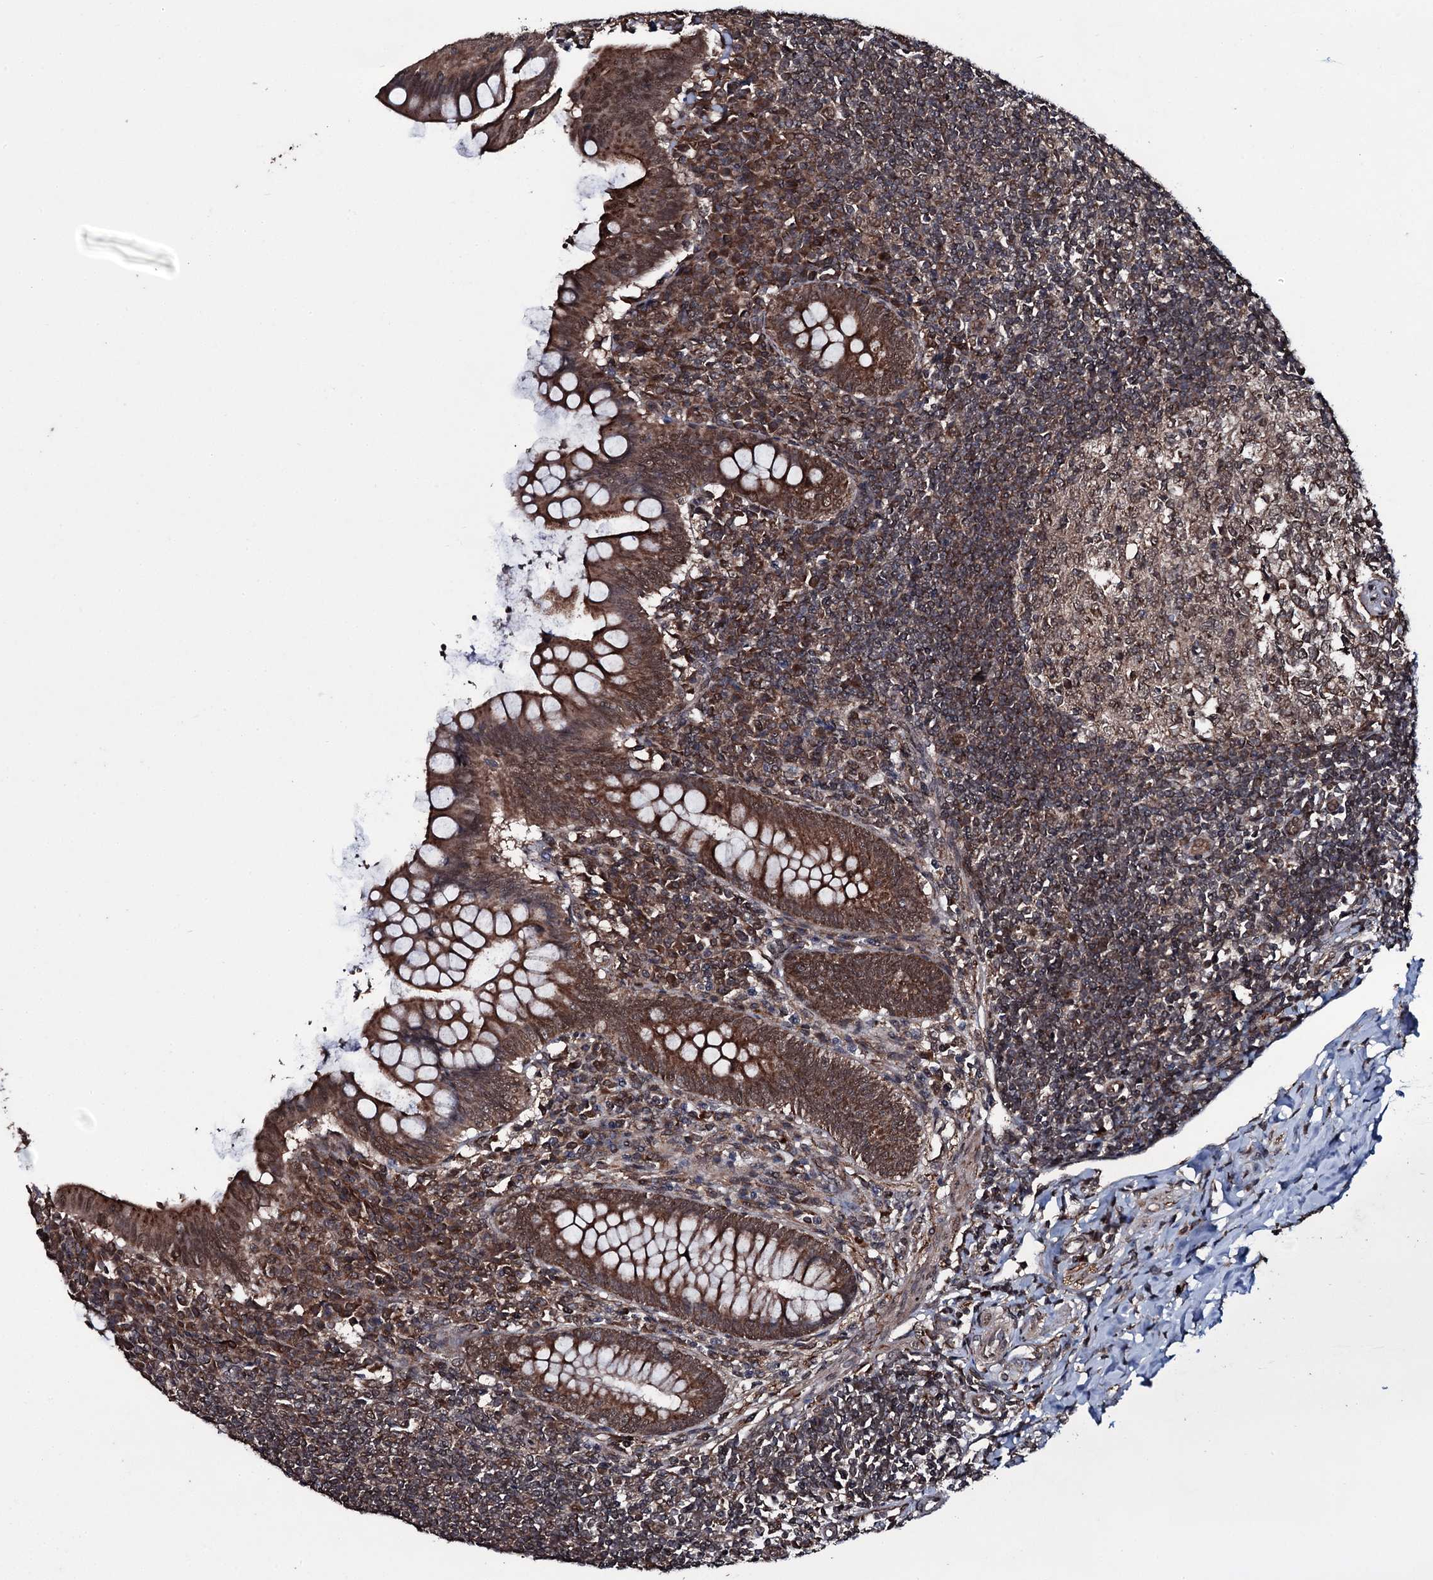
{"staining": {"intensity": "moderate", "quantity": ">75%", "location": "cytoplasmic/membranous,nuclear"}, "tissue": "appendix", "cell_type": "Glandular cells", "image_type": "normal", "snomed": [{"axis": "morphology", "description": "Normal tissue, NOS"}, {"axis": "topography", "description": "Appendix"}], "caption": "Protein expression analysis of unremarkable appendix demonstrates moderate cytoplasmic/membranous,nuclear positivity in about >75% of glandular cells.", "gene": "MRPS31", "patient": {"sex": "female", "age": 33}}